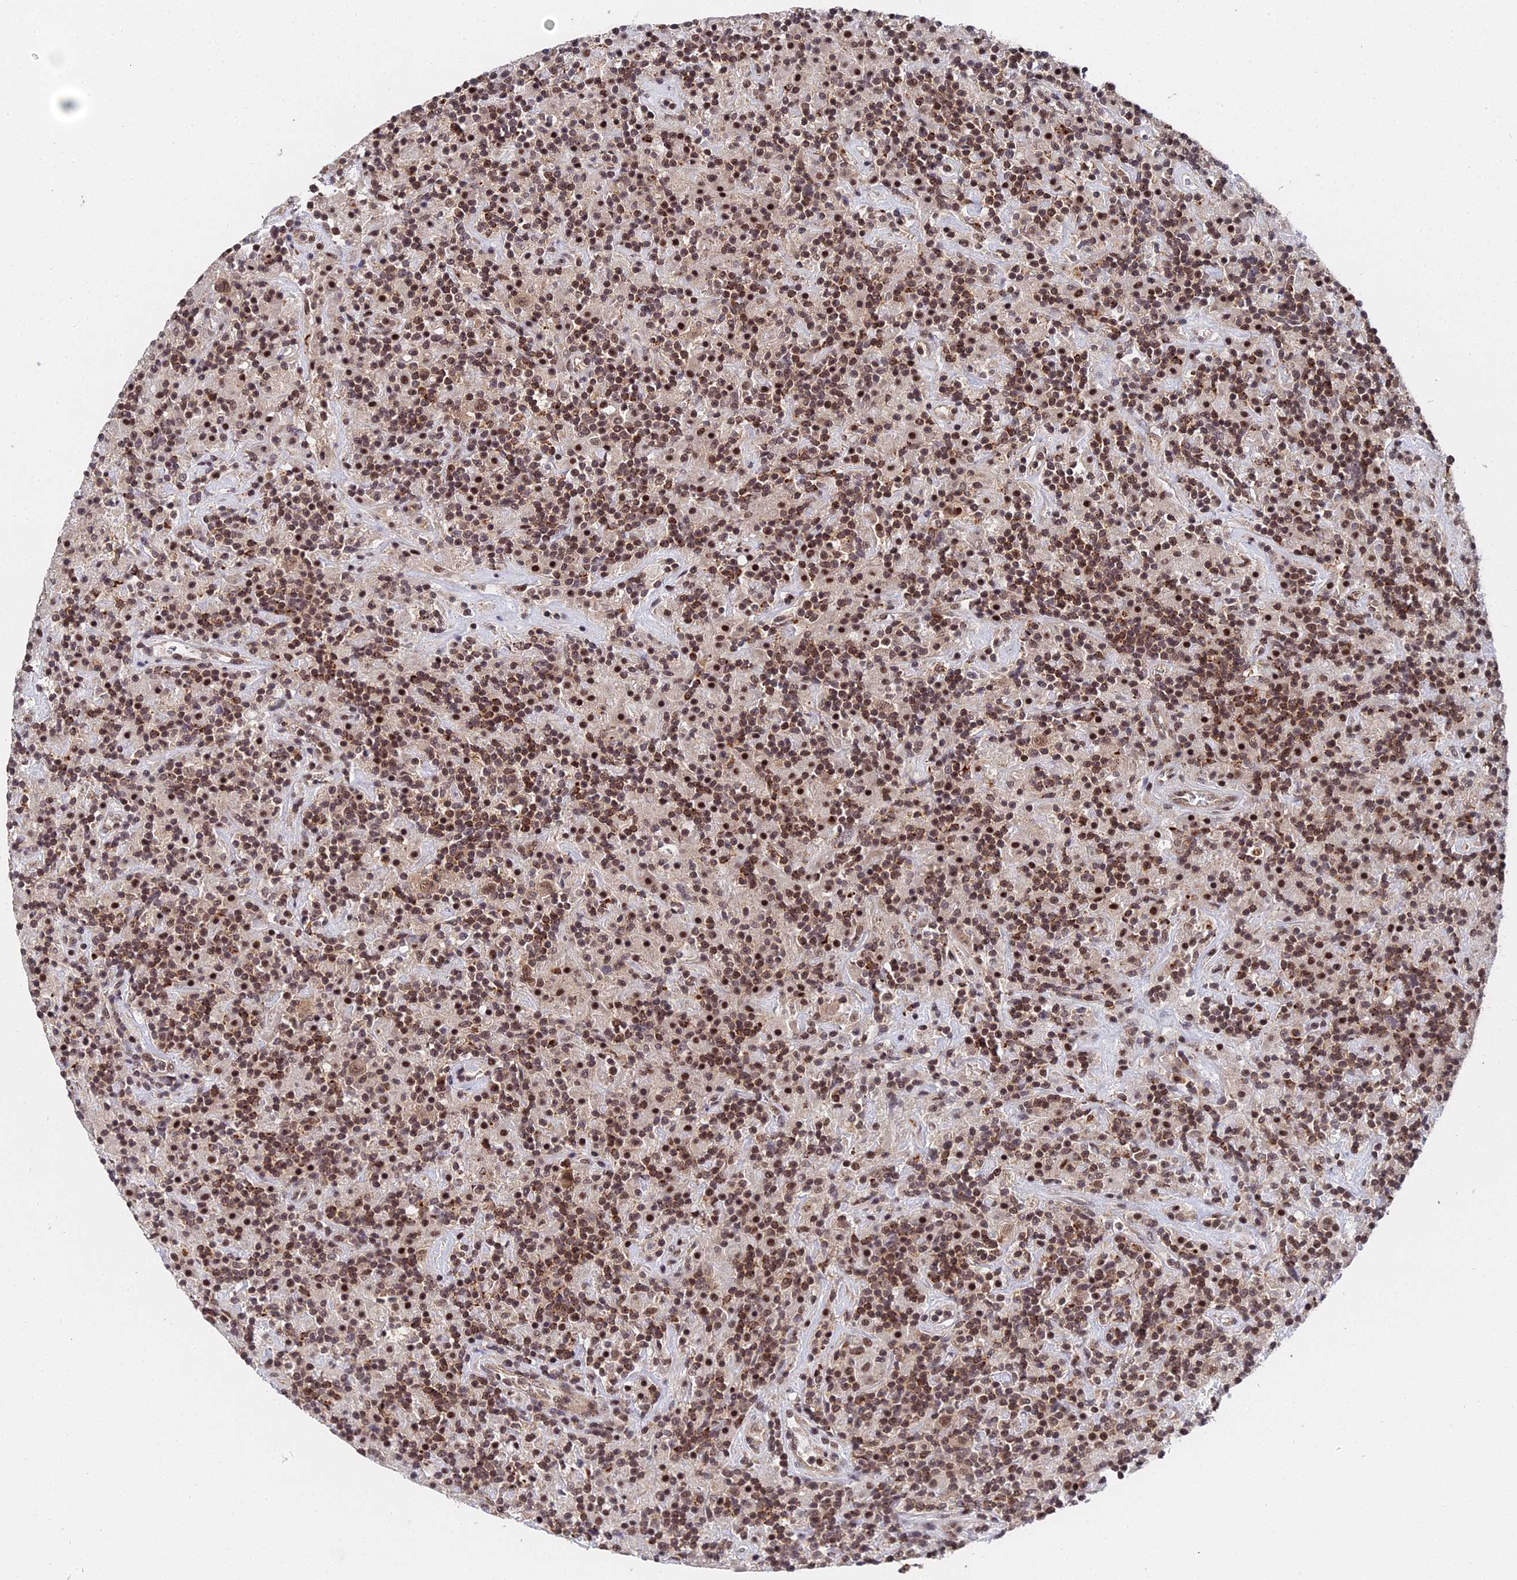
{"staining": {"intensity": "moderate", "quantity": ">75%", "location": "nuclear"}, "tissue": "lymphoma", "cell_type": "Tumor cells", "image_type": "cancer", "snomed": [{"axis": "morphology", "description": "Hodgkin's disease, NOS"}, {"axis": "topography", "description": "Lymph node"}], "caption": "High-magnification brightfield microscopy of lymphoma stained with DAB (3,3'-diaminobenzidine) (brown) and counterstained with hematoxylin (blue). tumor cells exhibit moderate nuclear positivity is seen in about>75% of cells. (Stains: DAB (3,3'-diaminobenzidine) in brown, nuclei in blue, Microscopy: brightfield microscopy at high magnification).", "gene": "MAGOHB", "patient": {"sex": "male", "age": 70}}